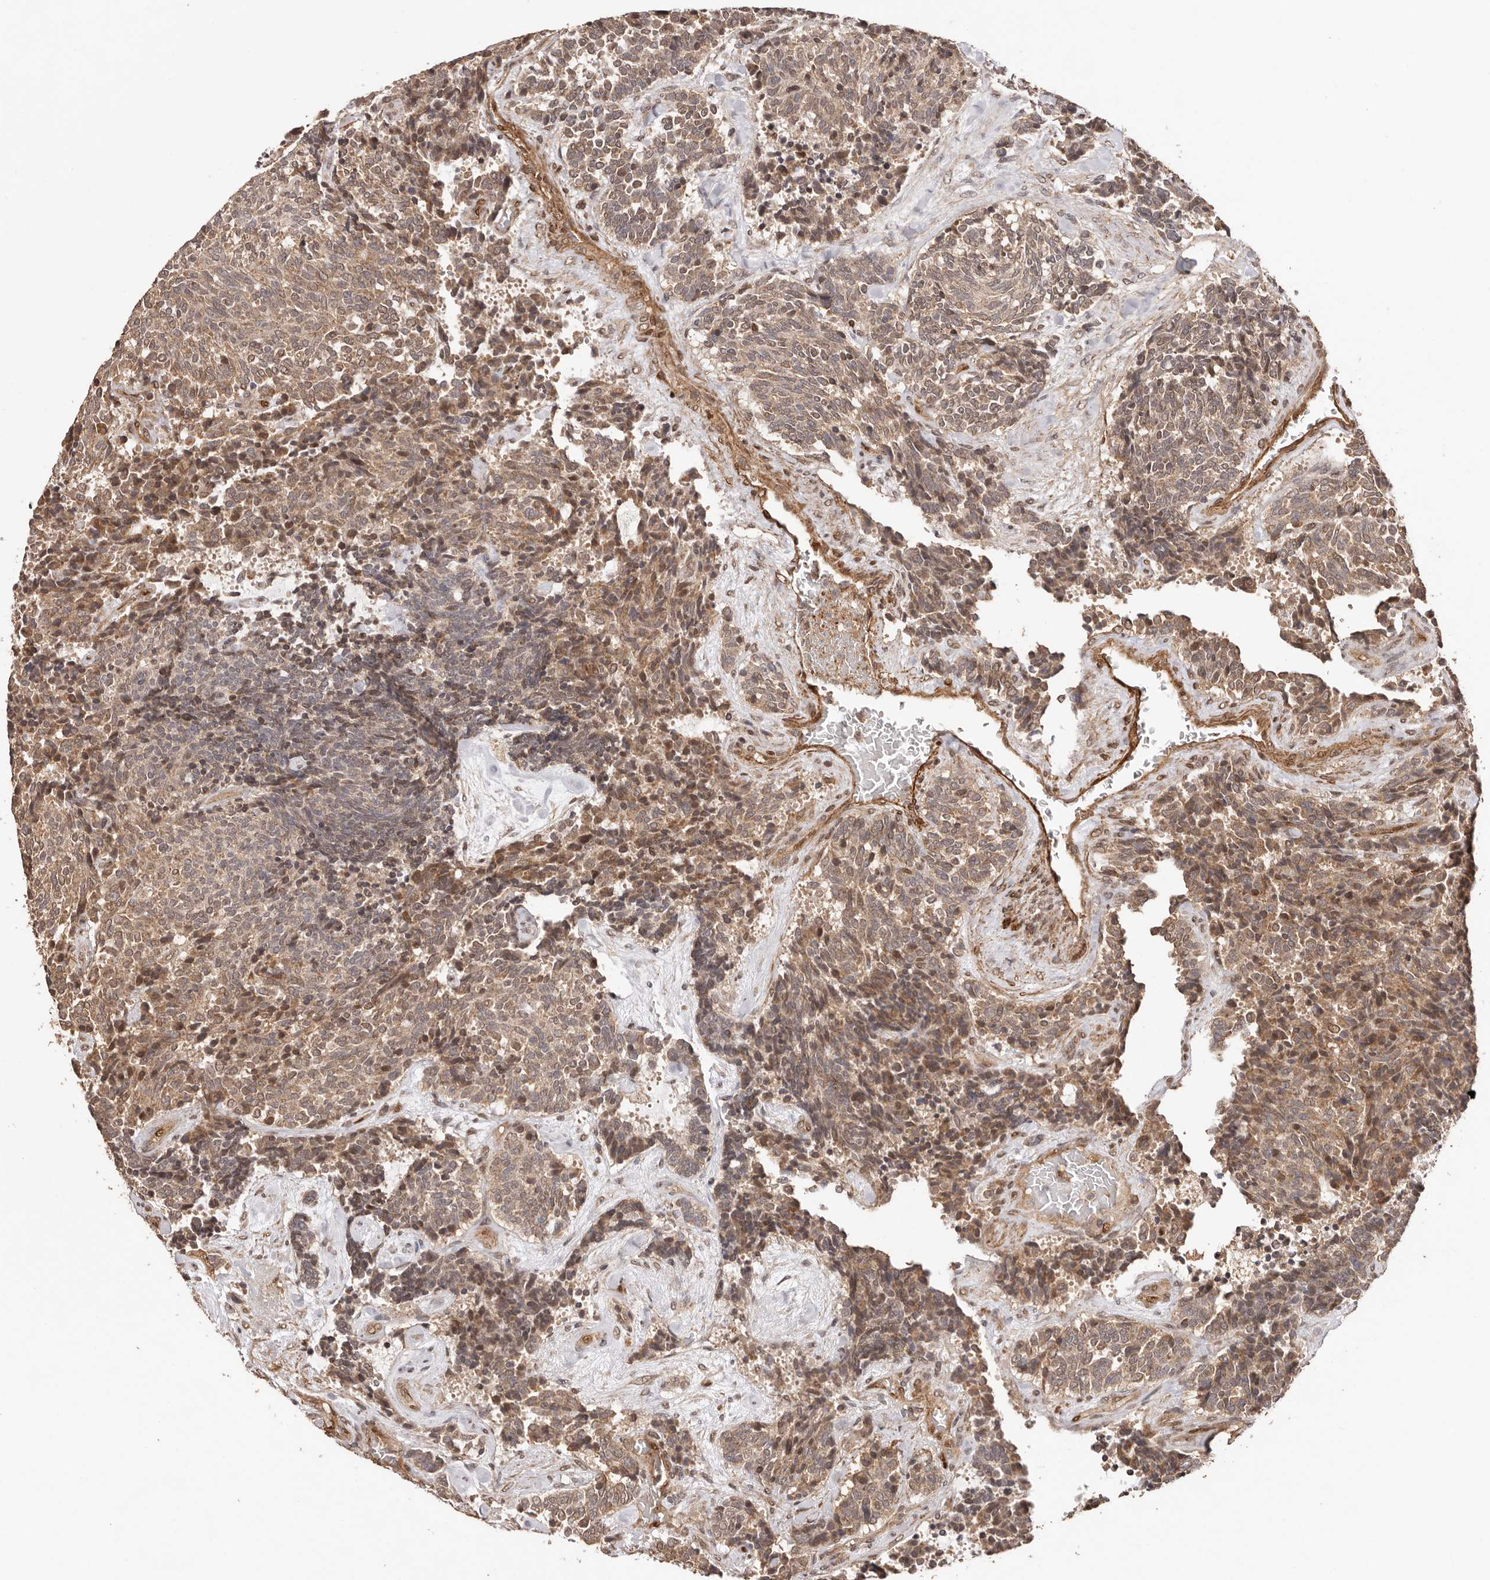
{"staining": {"intensity": "moderate", "quantity": ">75%", "location": "cytoplasmic/membranous"}, "tissue": "carcinoid", "cell_type": "Tumor cells", "image_type": "cancer", "snomed": [{"axis": "morphology", "description": "Carcinoid, malignant, NOS"}, {"axis": "topography", "description": "Pancreas"}], "caption": "Tumor cells show medium levels of moderate cytoplasmic/membranous staining in about >75% of cells in malignant carcinoid. The protein is stained brown, and the nuclei are stained in blue (DAB IHC with brightfield microscopy, high magnification).", "gene": "UBR2", "patient": {"sex": "female", "age": 54}}